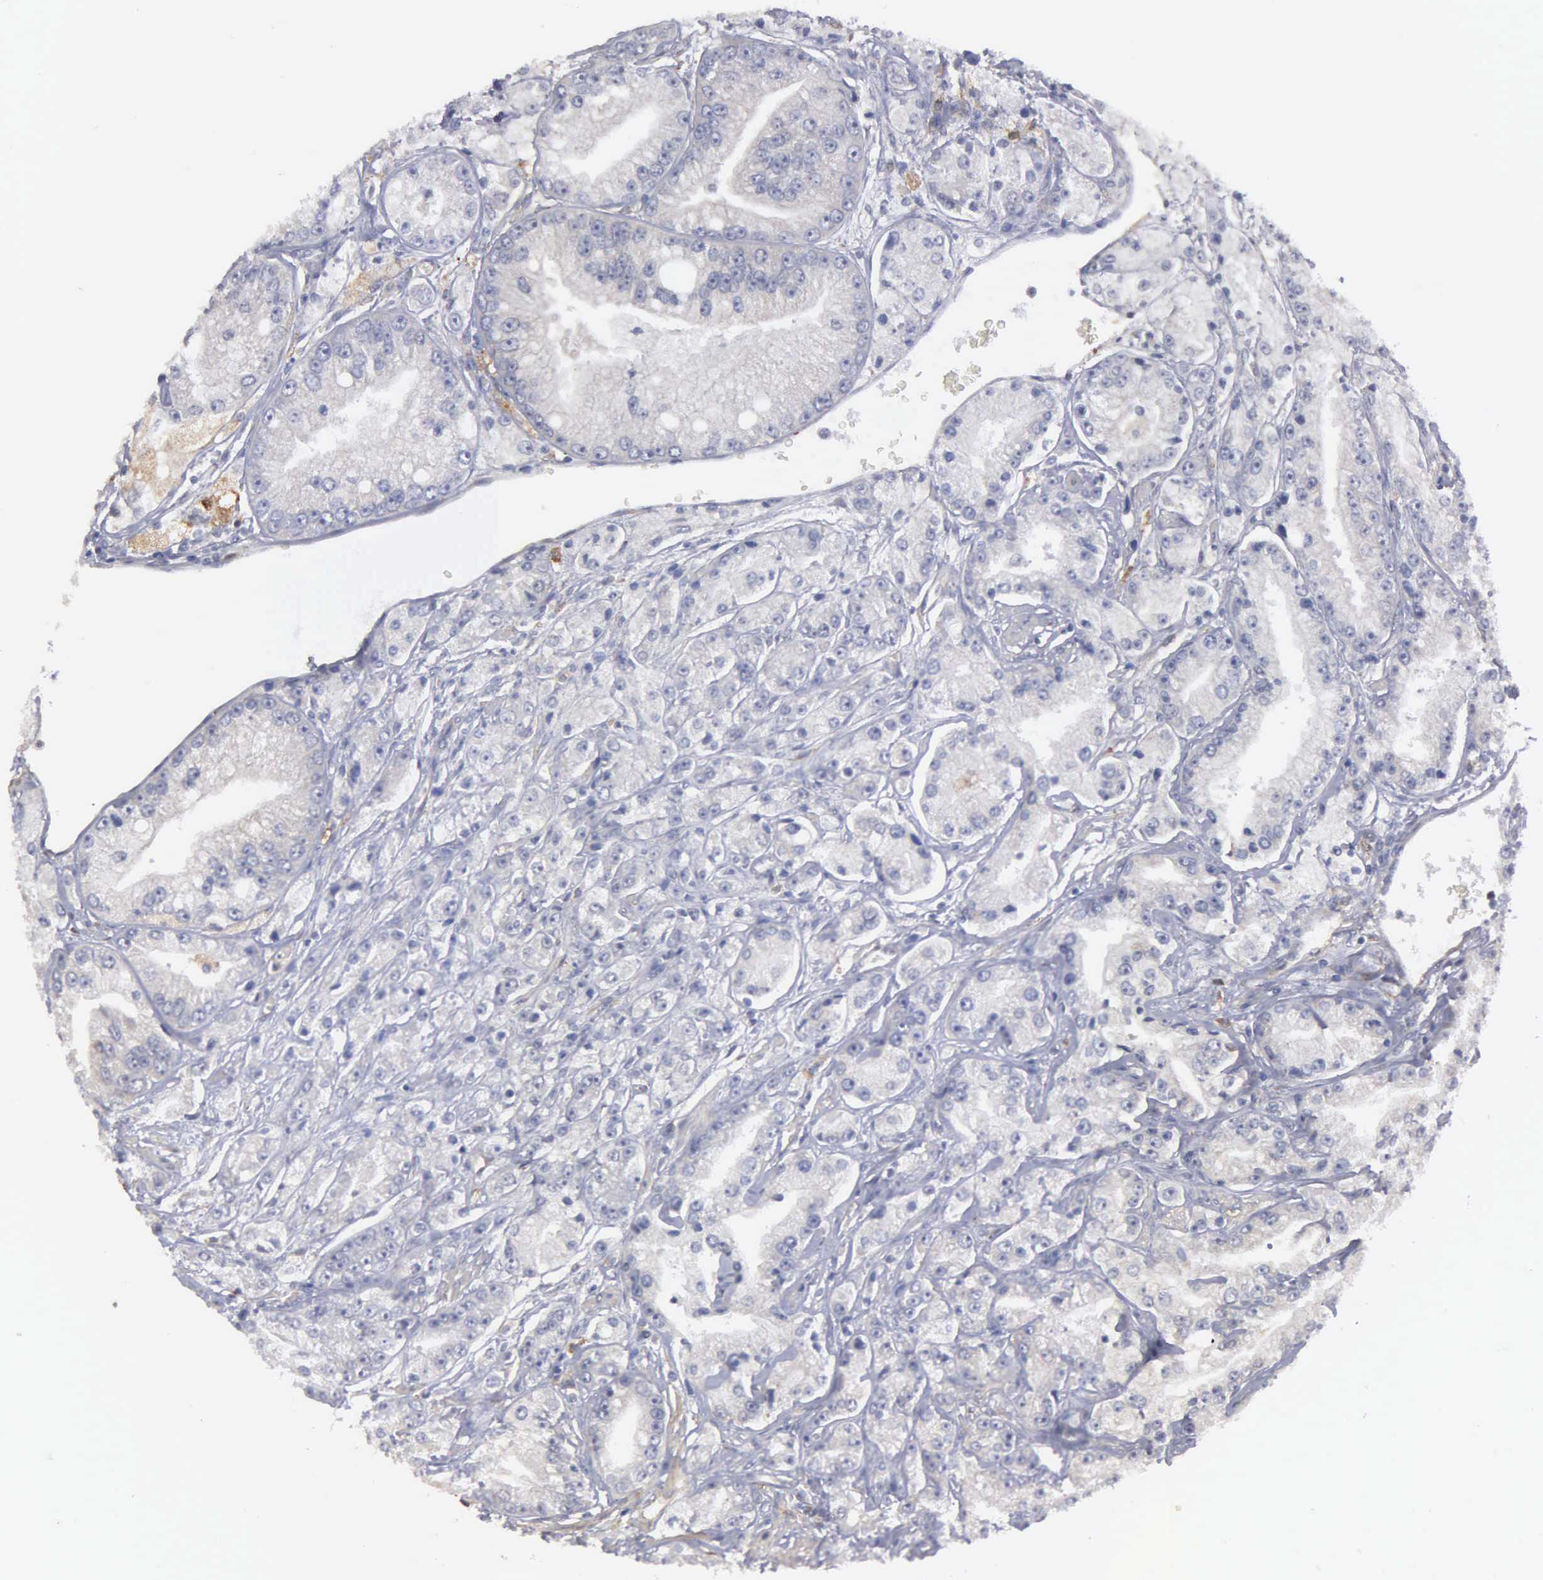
{"staining": {"intensity": "negative", "quantity": "none", "location": "none"}, "tissue": "prostate cancer", "cell_type": "Tumor cells", "image_type": "cancer", "snomed": [{"axis": "morphology", "description": "Adenocarcinoma, Medium grade"}, {"axis": "topography", "description": "Prostate"}], "caption": "Immunohistochemical staining of human prostate medium-grade adenocarcinoma shows no significant positivity in tumor cells.", "gene": "LIN52", "patient": {"sex": "male", "age": 72}}